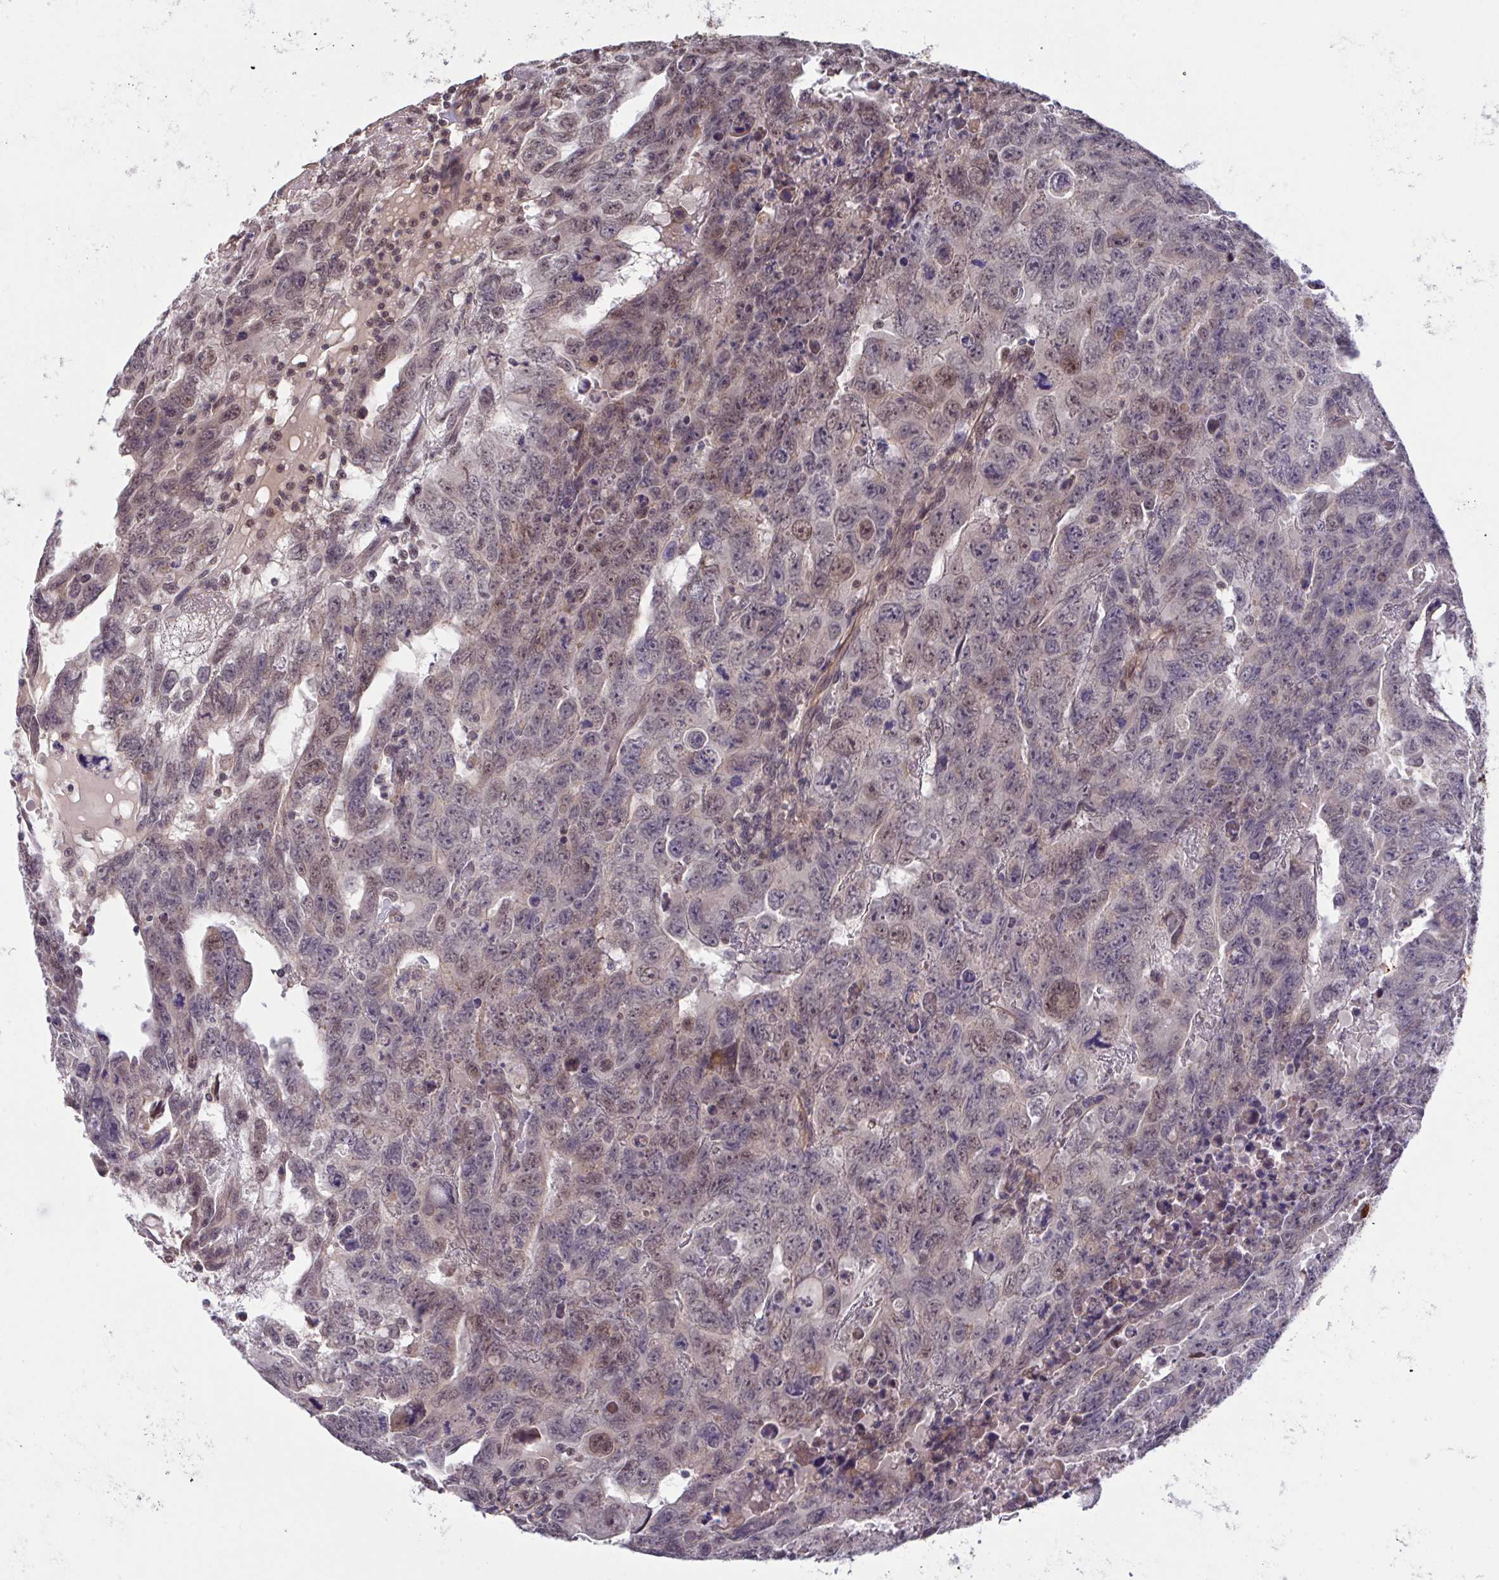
{"staining": {"intensity": "moderate", "quantity": "25%-75%", "location": "nuclear"}, "tissue": "testis cancer", "cell_type": "Tumor cells", "image_type": "cancer", "snomed": [{"axis": "morphology", "description": "Carcinoma, Embryonal, NOS"}, {"axis": "topography", "description": "Testis"}], "caption": "Testis embryonal carcinoma was stained to show a protein in brown. There is medium levels of moderate nuclear expression in approximately 25%-75% of tumor cells. (brown staining indicates protein expression, while blue staining denotes nuclei).", "gene": "C9orf64", "patient": {"sex": "male", "age": 24}}